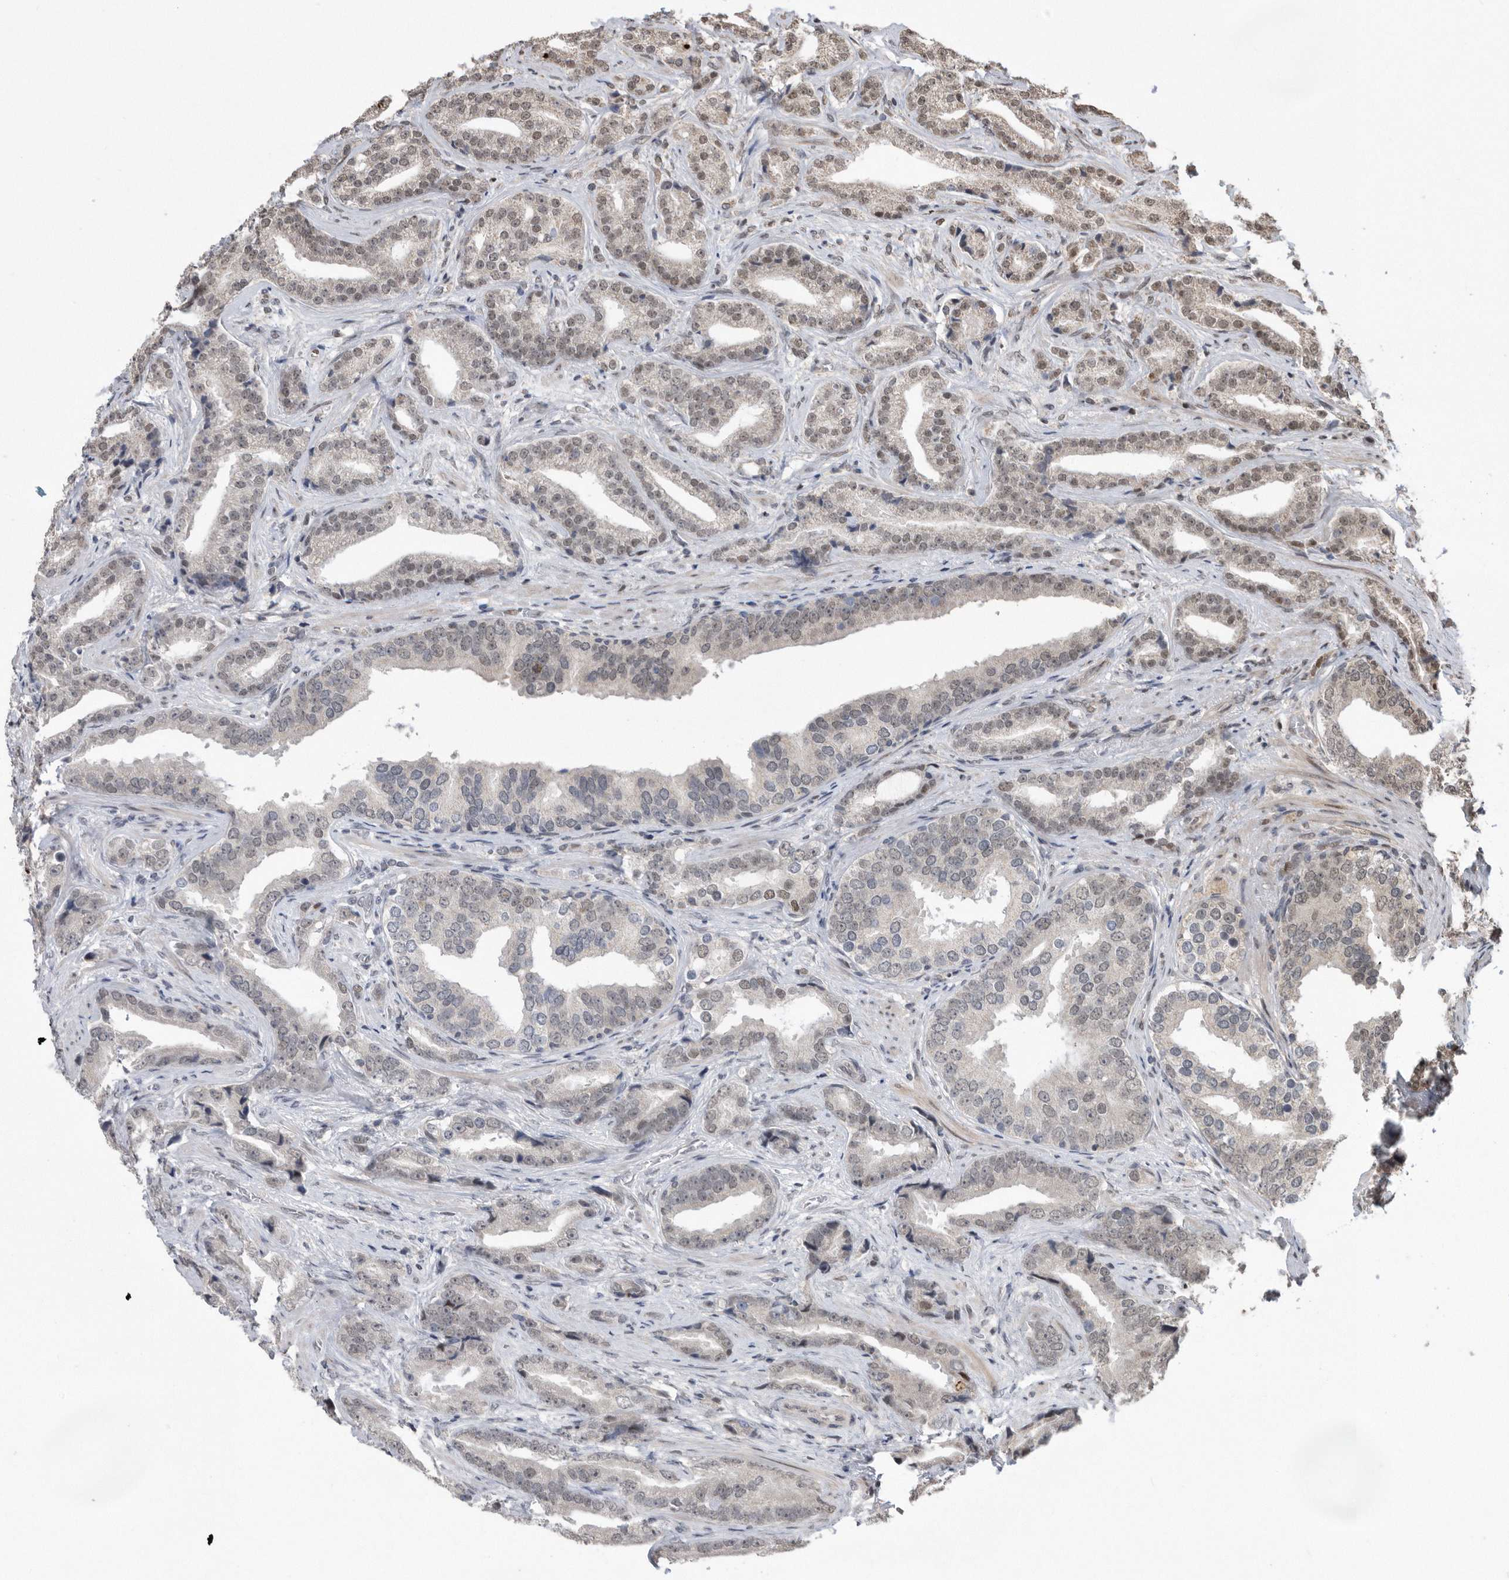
{"staining": {"intensity": "weak", "quantity": "25%-75%", "location": "nuclear"}, "tissue": "prostate cancer", "cell_type": "Tumor cells", "image_type": "cancer", "snomed": [{"axis": "morphology", "description": "Adenocarcinoma, Low grade"}, {"axis": "topography", "description": "Prostate"}], "caption": "Immunohistochemistry histopathology image of neoplastic tissue: human low-grade adenocarcinoma (prostate) stained using immunohistochemistry displays low levels of weak protein expression localized specifically in the nuclear of tumor cells, appearing as a nuclear brown color.", "gene": "TDRD3", "patient": {"sex": "male", "age": 67}}